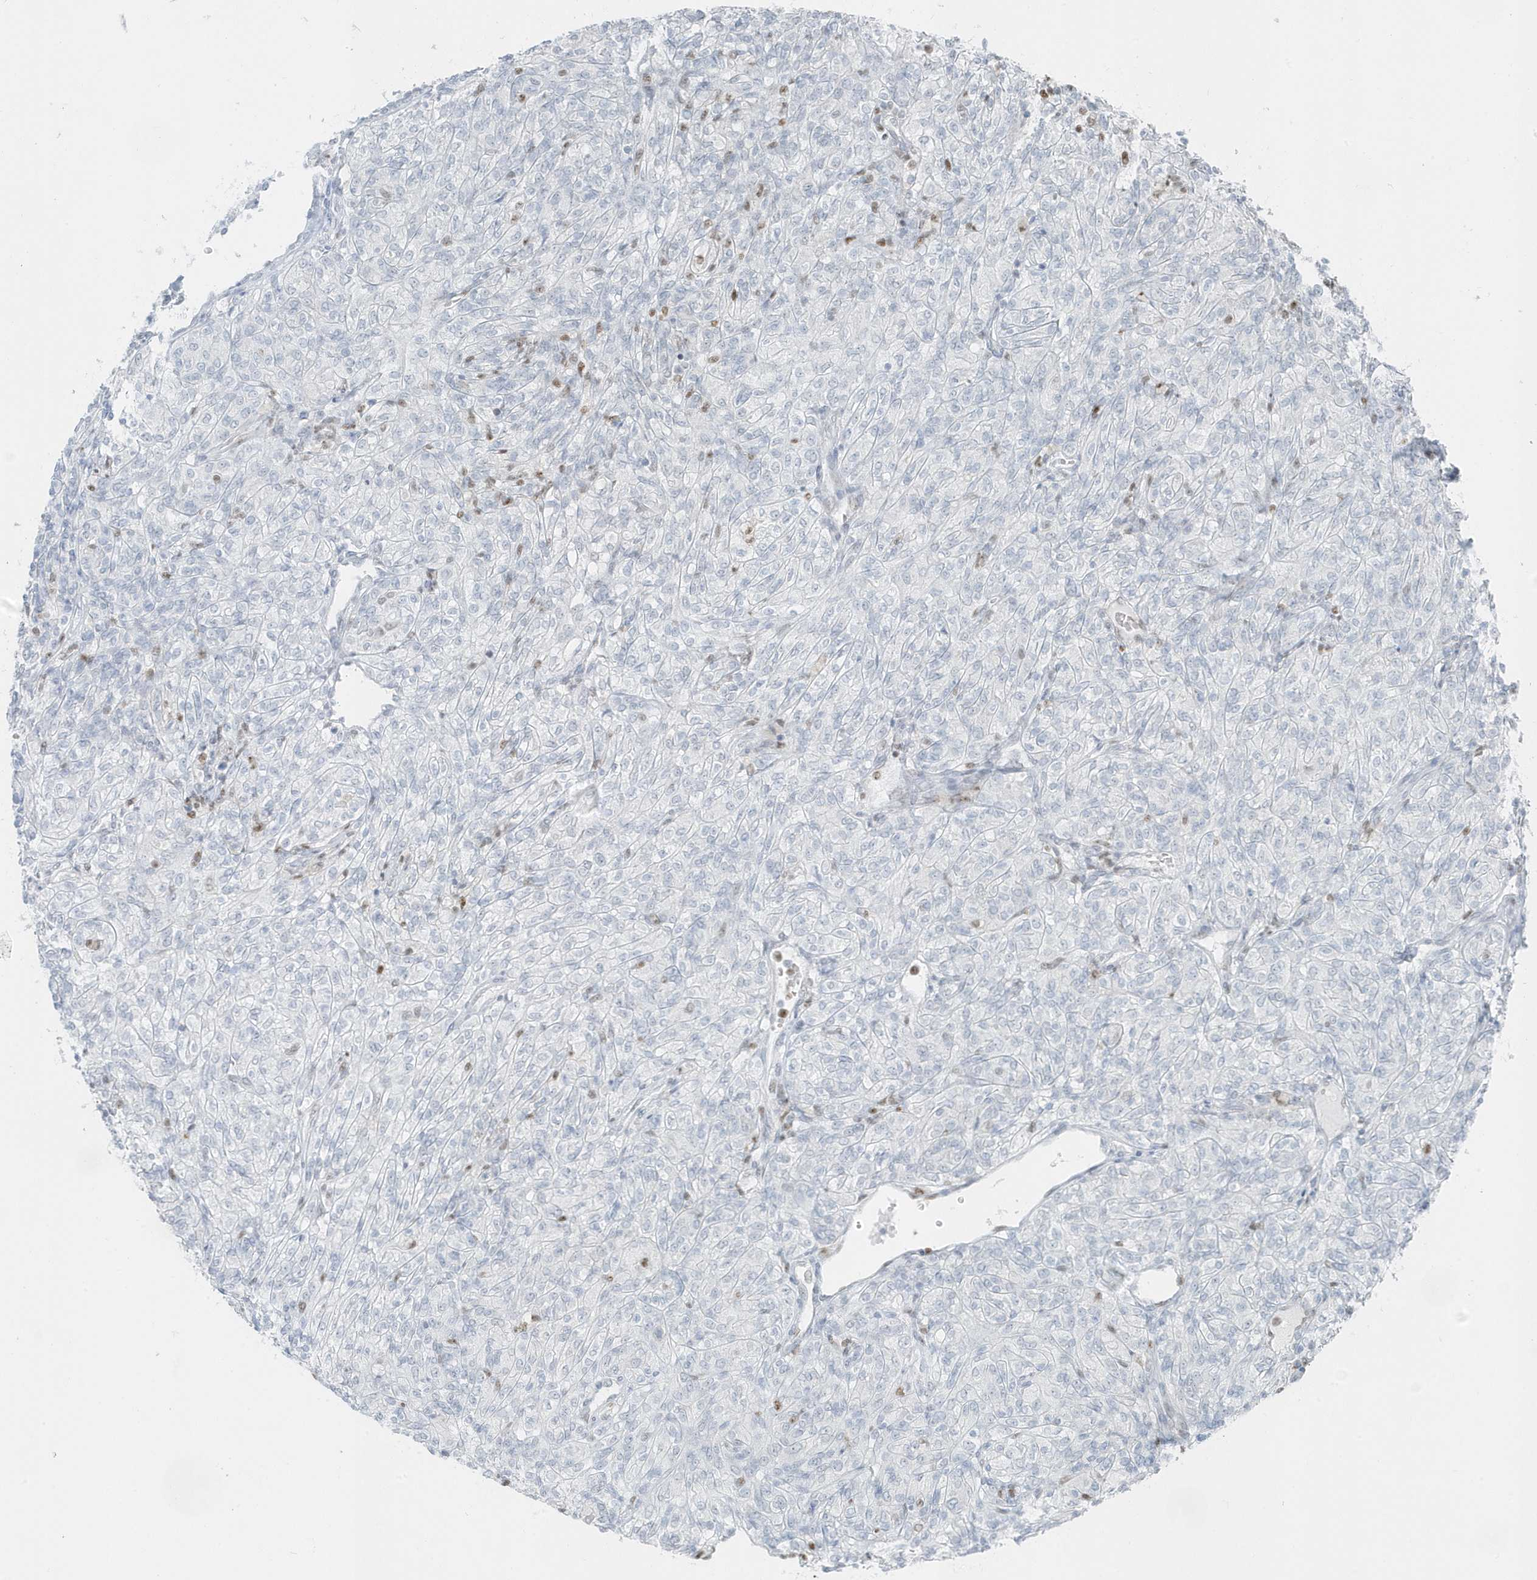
{"staining": {"intensity": "negative", "quantity": "none", "location": "none"}, "tissue": "renal cancer", "cell_type": "Tumor cells", "image_type": "cancer", "snomed": [{"axis": "morphology", "description": "Adenocarcinoma, NOS"}, {"axis": "topography", "description": "Kidney"}], "caption": "A high-resolution histopathology image shows immunohistochemistry staining of adenocarcinoma (renal), which demonstrates no significant positivity in tumor cells.", "gene": "SMIM34", "patient": {"sex": "male", "age": 77}}